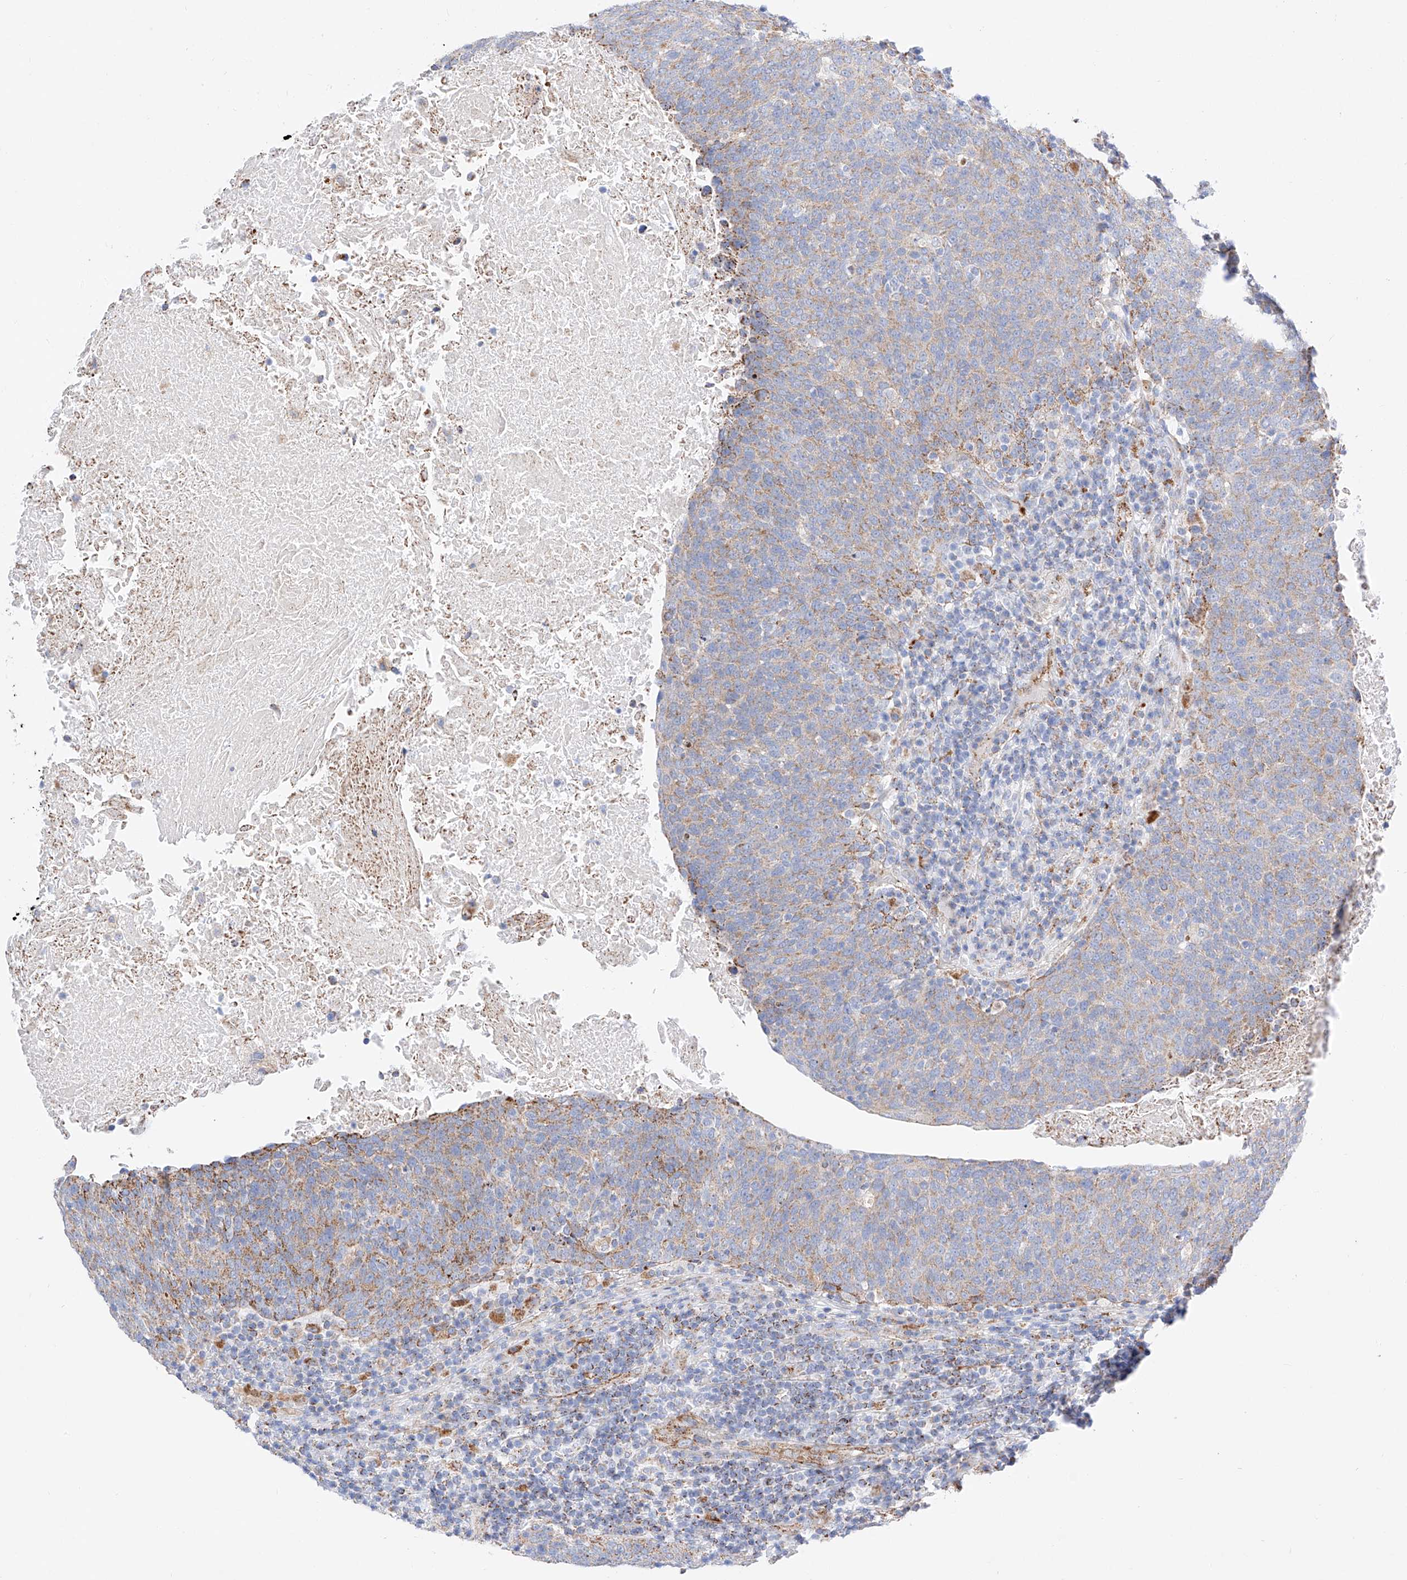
{"staining": {"intensity": "weak", "quantity": ">75%", "location": "cytoplasmic/membranous"}, "tissue": "head and neck cancer", "cell_type": "Tumor cells", "image_type": "cancer", "snomed": [{"axis": "morphology", "description": "Squamous cell carcinoma, NOS"}, {"axis": "morphology", "description": "Squamous cell carcinoma, metastatic, NOS"}, {"axis": "topography", "description": "Lymph node"}, {"axis": "topography", "description": "Head-Neck"}], "caption": "The image exhibits a brown stain indicating the presence of a protein in the cytoplasmic/membranous of tumor cells in head and neck squamous cell carcinoma. (IHC, brightfield microscopy, high magnification).", "gene": "C6orf62", "patient": {"sex": "male", "age": 62}}